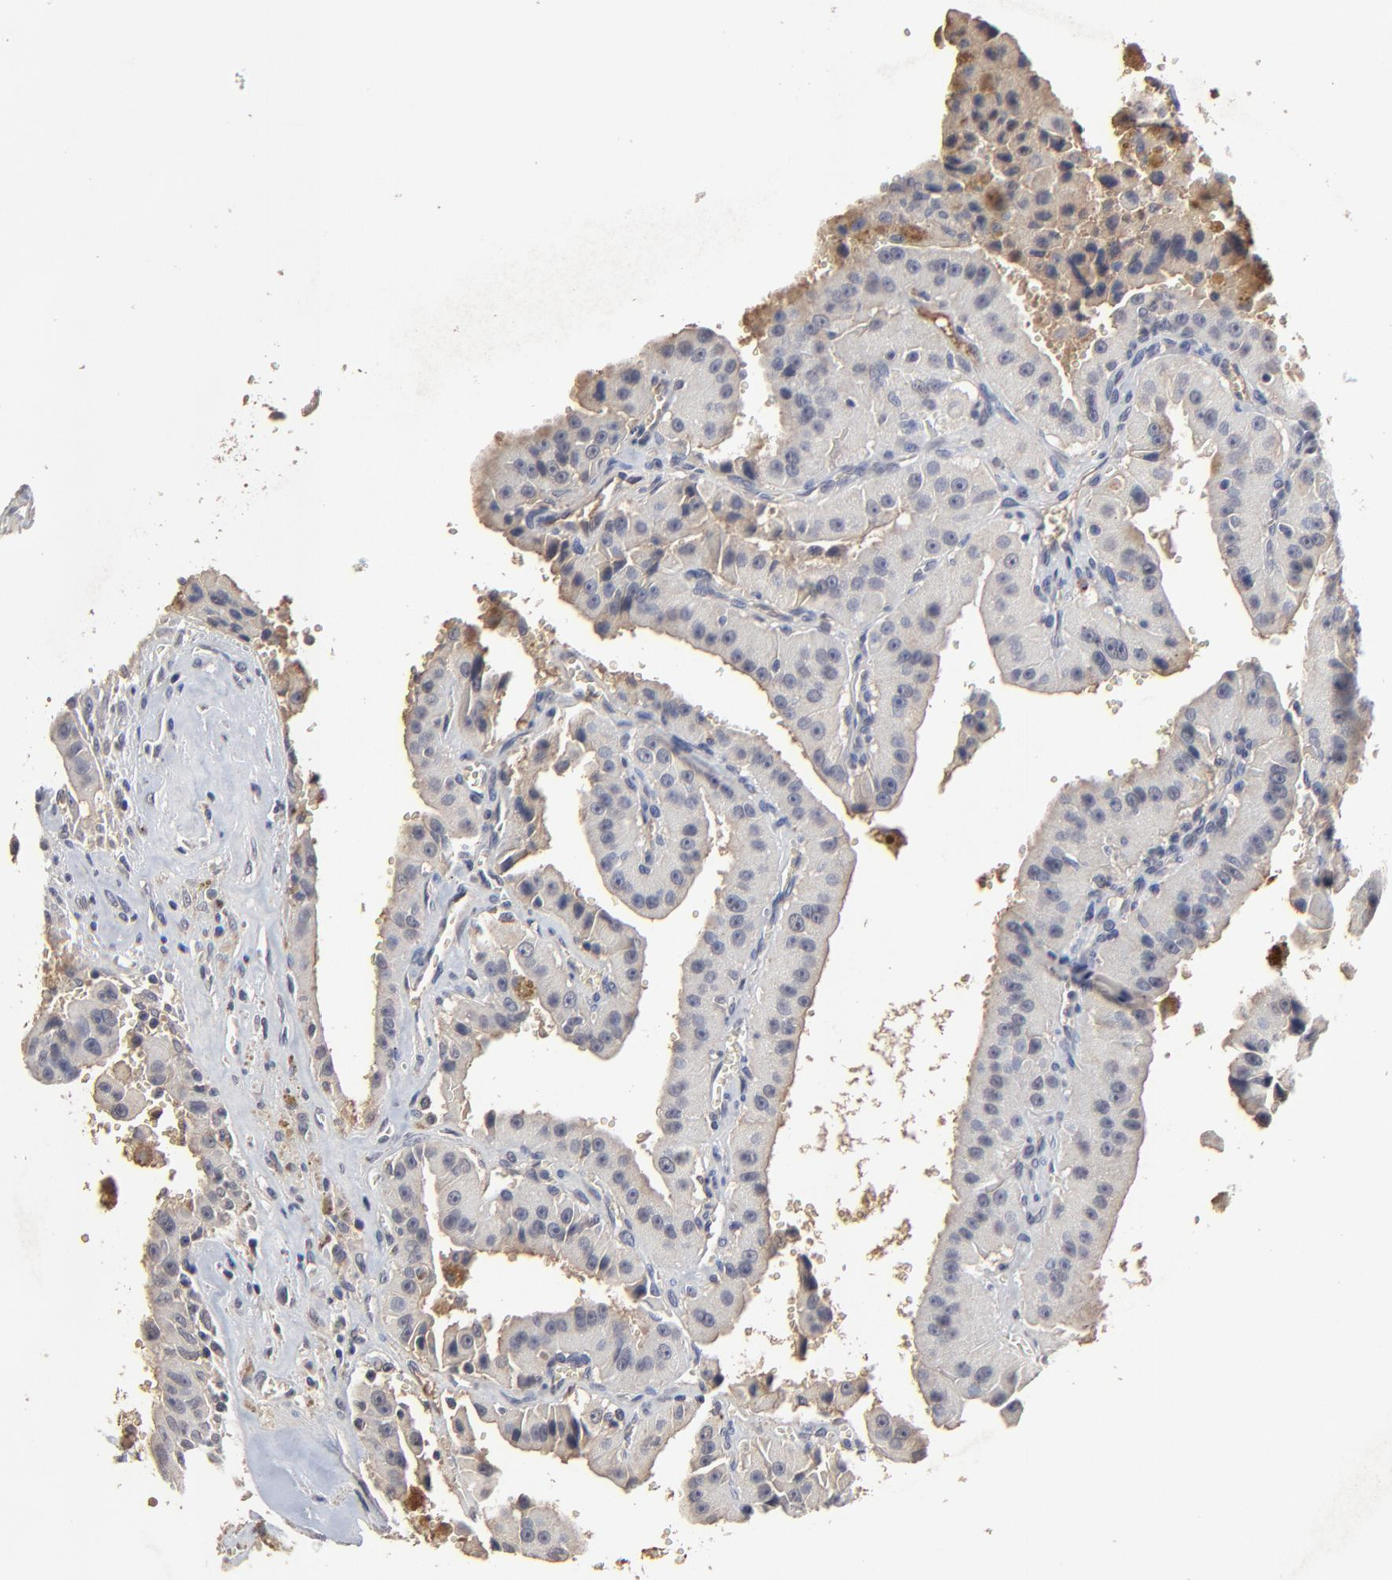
{"staining": {"intensity": "weak", "quantity": "25%-75%", "location": "cytoplasmic/membranous"}, "tissue": "thyroid cancer", "cell_type": "Tumor cells", "image_type": "cancer", "snomed": [{"axis": "morphology", "description": "Carcinoma, NOS"}, {"axis": "topography", "description": "Thyroid gland"}], "caption": "Immunohistochemical staining of human thyroid cancer (carcinoma) shows weak cytoplasmic/membranous protein positivity in approximately 25%-75% of tumor cells.", "gene": "VPREB3", "patient": {"sex": "male", "age": 76}}